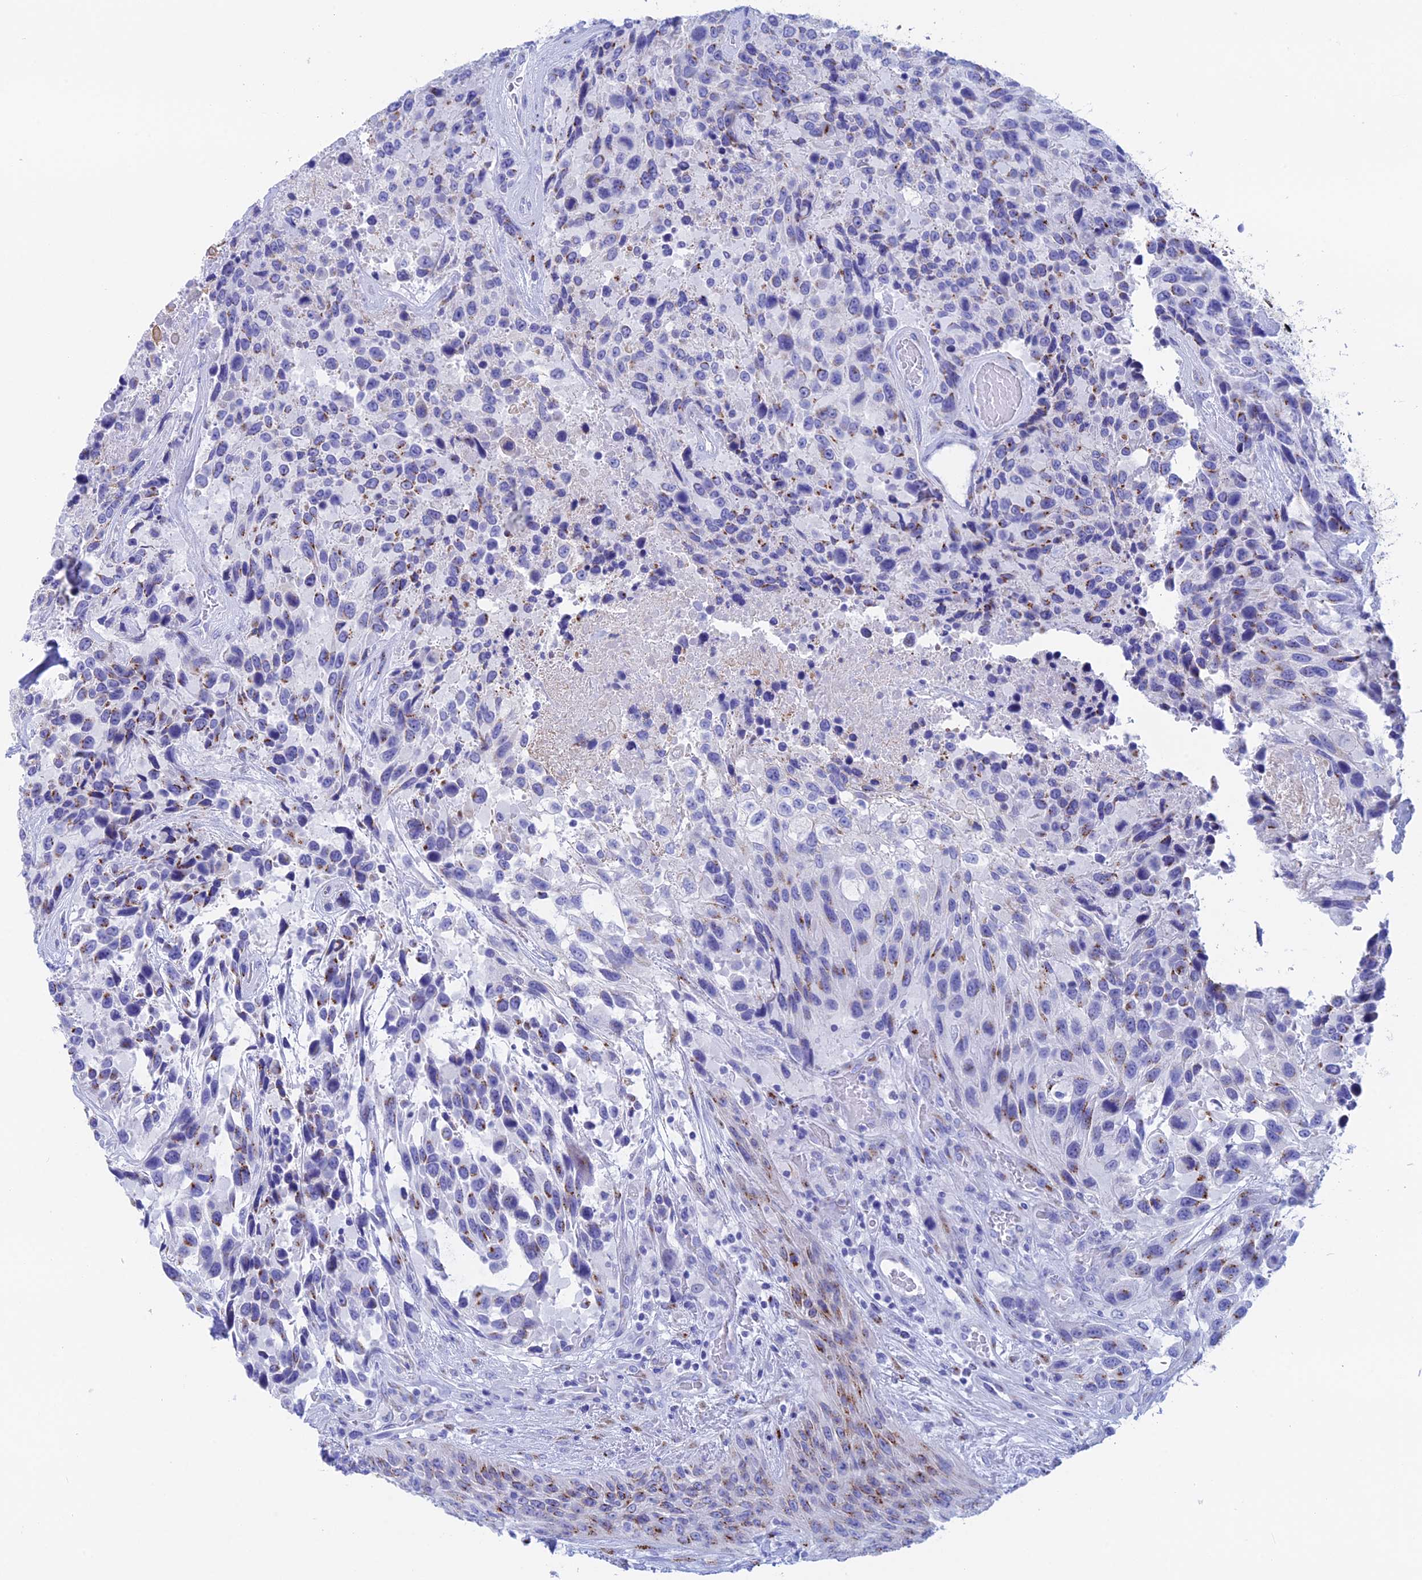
{"staining": {"intensity": "moderate", "quantity": "<25%", "location": "cytoplasmic/membranous"}, "tissue": "urothelial cancer", "cell_type": "Tumor cells", "image_type": "cancer", "snomed": [{"axis": "morphology", "description": "Urothelial carcinoma, High grade"}, {"axis": "topography", "description": "Urinary bladder"}], "caption": "Immunohistochemistry of human high-grade urothelial carcinoma shows low levels of moderate cytoplasmic/membranous staining in about <25% of tumor cells.", "gene": "ERICH4", "patient": {"sex": "female", "age": 70}}